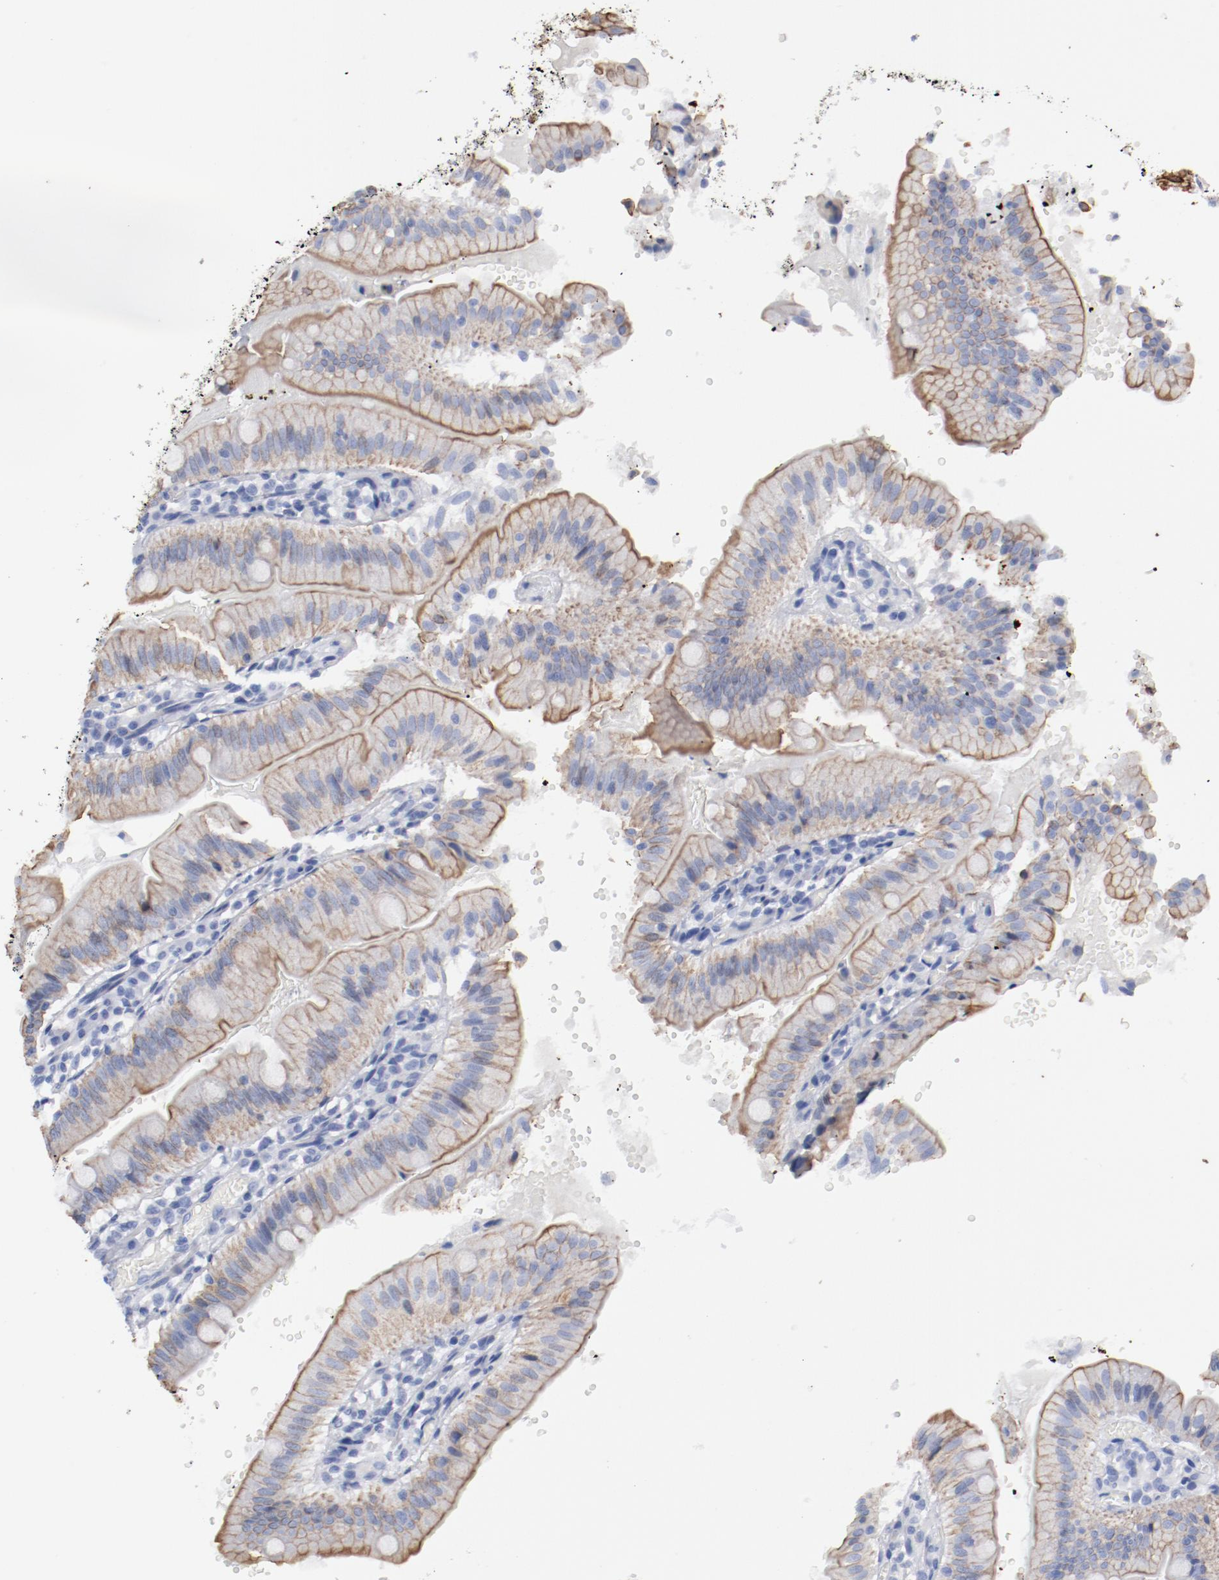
{"staining": {"intensity": "moderate", "quantity": ">75%", "location": "cytoplasmic/membranous"}, "tissue": "small intestine", "cell_type": "Glandular cells", "image_type": "normal", "snomed": [{"axis": "morphology", "description": "Normal tissue, NOS"}, {"axis": "topography", "description": "Small intestine"}], "caption": "The photomicrograph exhibits a brown stain indicating the presence of a protein in the cytoplasmic/membranous of glandular cells in small intestine. The staining is performed using DAB brown chromogen to label protein expression. The nuclei are counter-stained blue using hematoxylin.", "gene": "TSPAN6", "patient": {"sex": "male", "age": 71}}